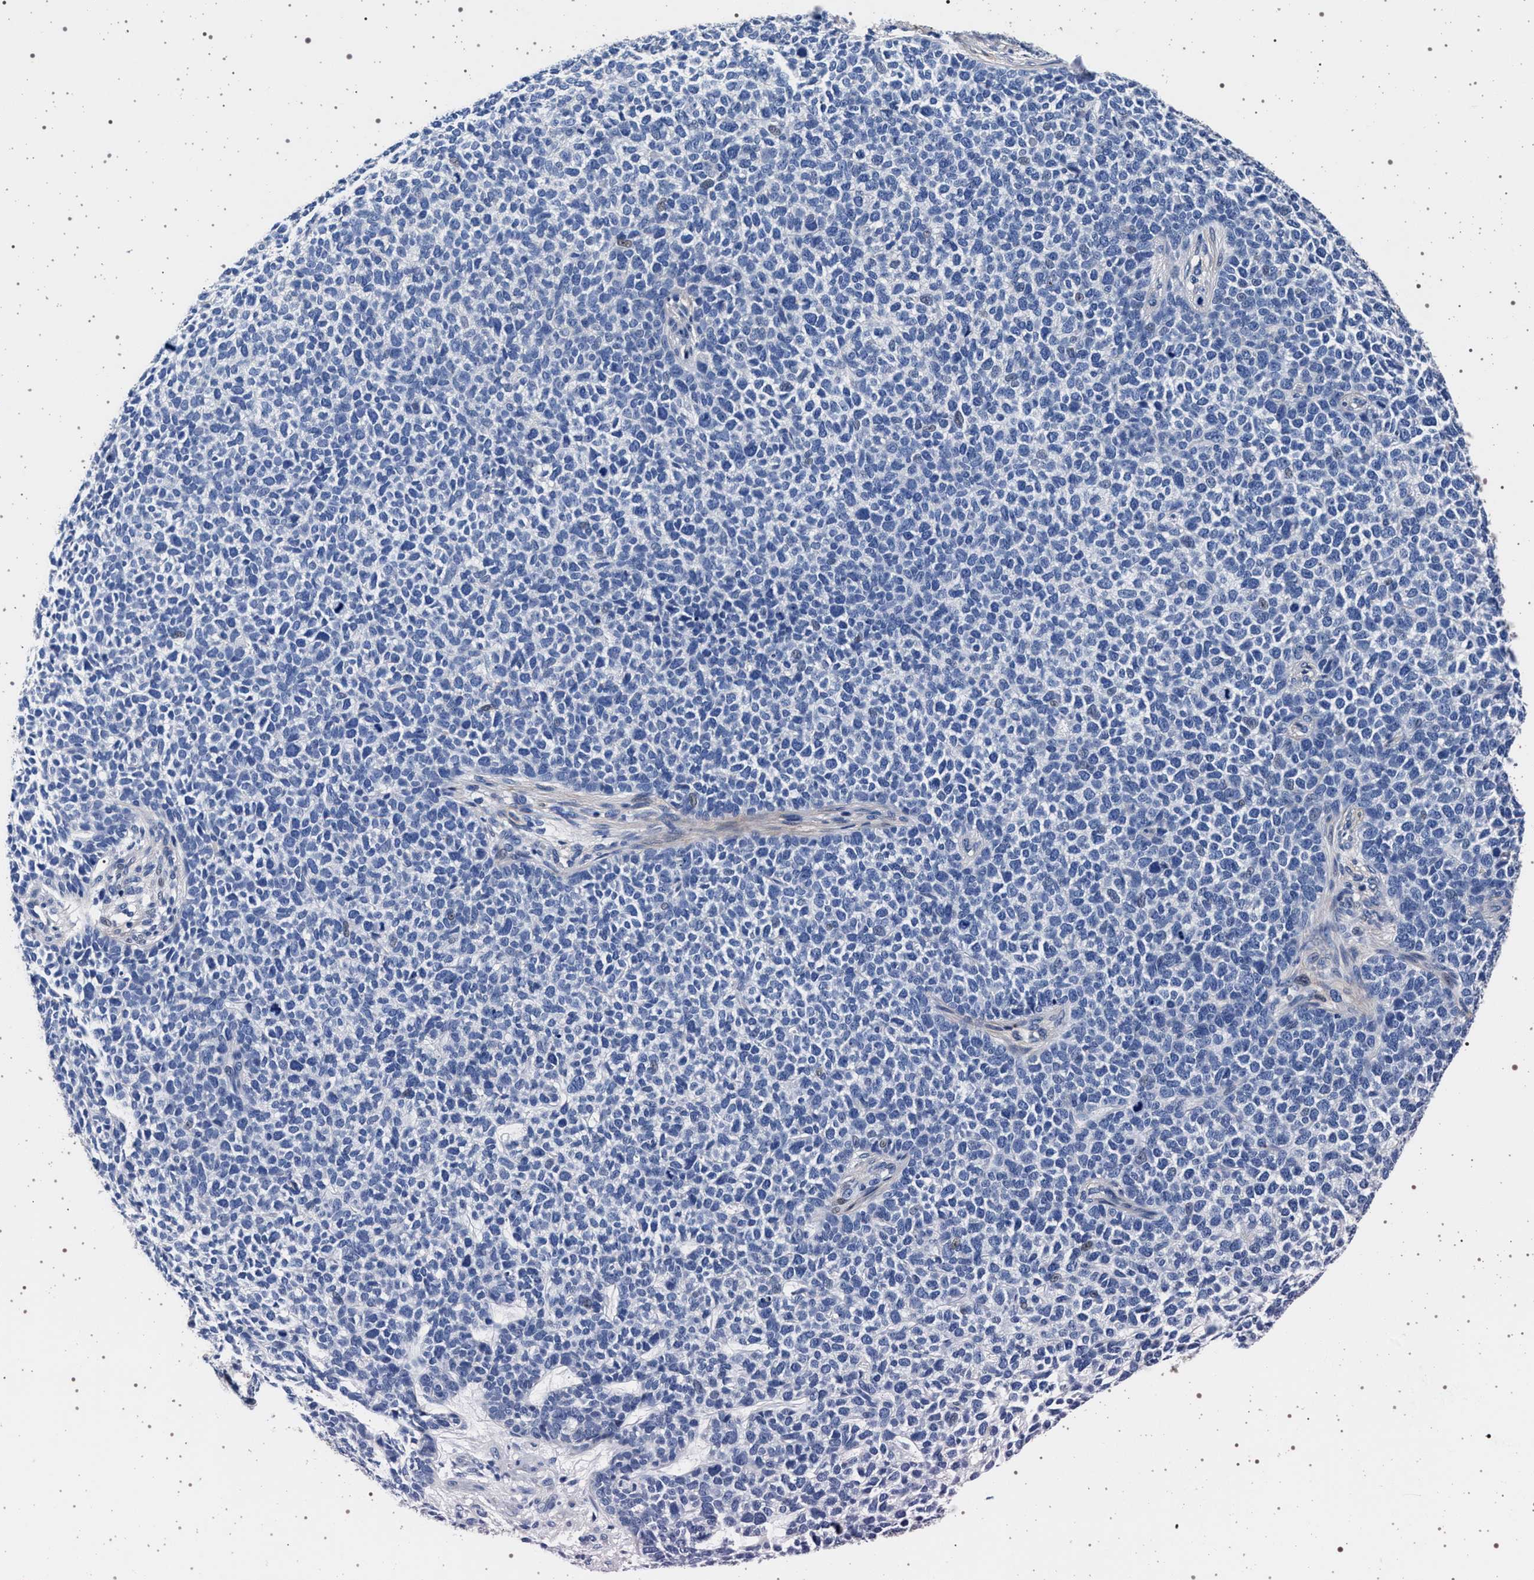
{"staining": {"intensity": "negative", "quantity": "none", "location": "none"}, "tissue": "skin cancer", "cell_type": "Tumor cells", "image_type": "cancer", "snomed": [{"axis": "morphology", "description": "Basal cell carcinoma"}, {"axis": "topography", "description": "Skin"}], "caption": "Tumor cells show no significant positivity in skin cancer (basal cell carcinoma).", "gene": "SLC9A1", "patient": {"sex": "female", "age": 84}}